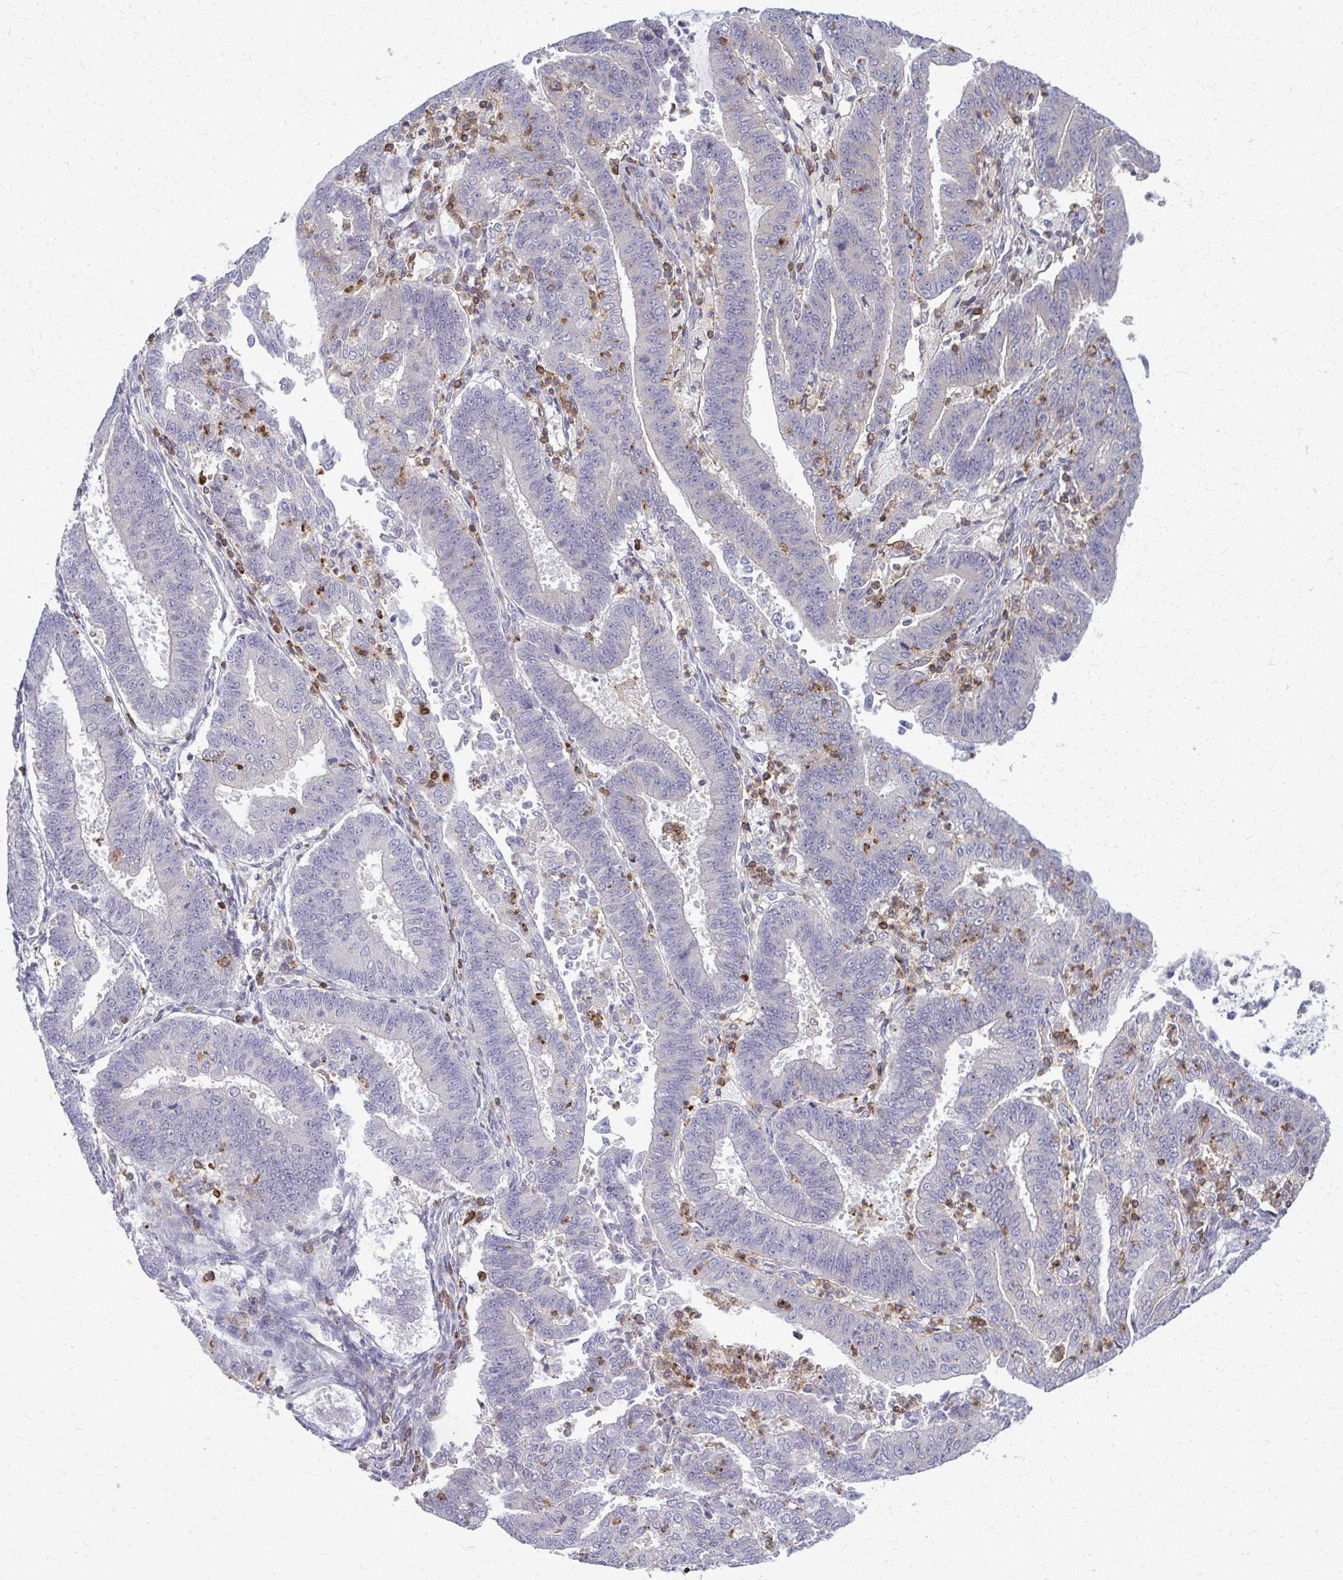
{"staining": {"intensity": "negative", "quantity": "none", "location": "none"}, "tissue": "endometrial cancer", "cell_type": "Tumor cells", "image_type": "cancer", "snomed": [{"axis": "morphology", "description": "Adenocarcinoma, NOS"}, {"axis": "topography", "description": "Endometrium"}], "caption": "This is an immunohistochemistry (IHC) histopathology image of human endometrial cancer. There is no staining in tumor cells.", "gene": "AP5M1", "patient": {"sex": "female", "age": 73}}